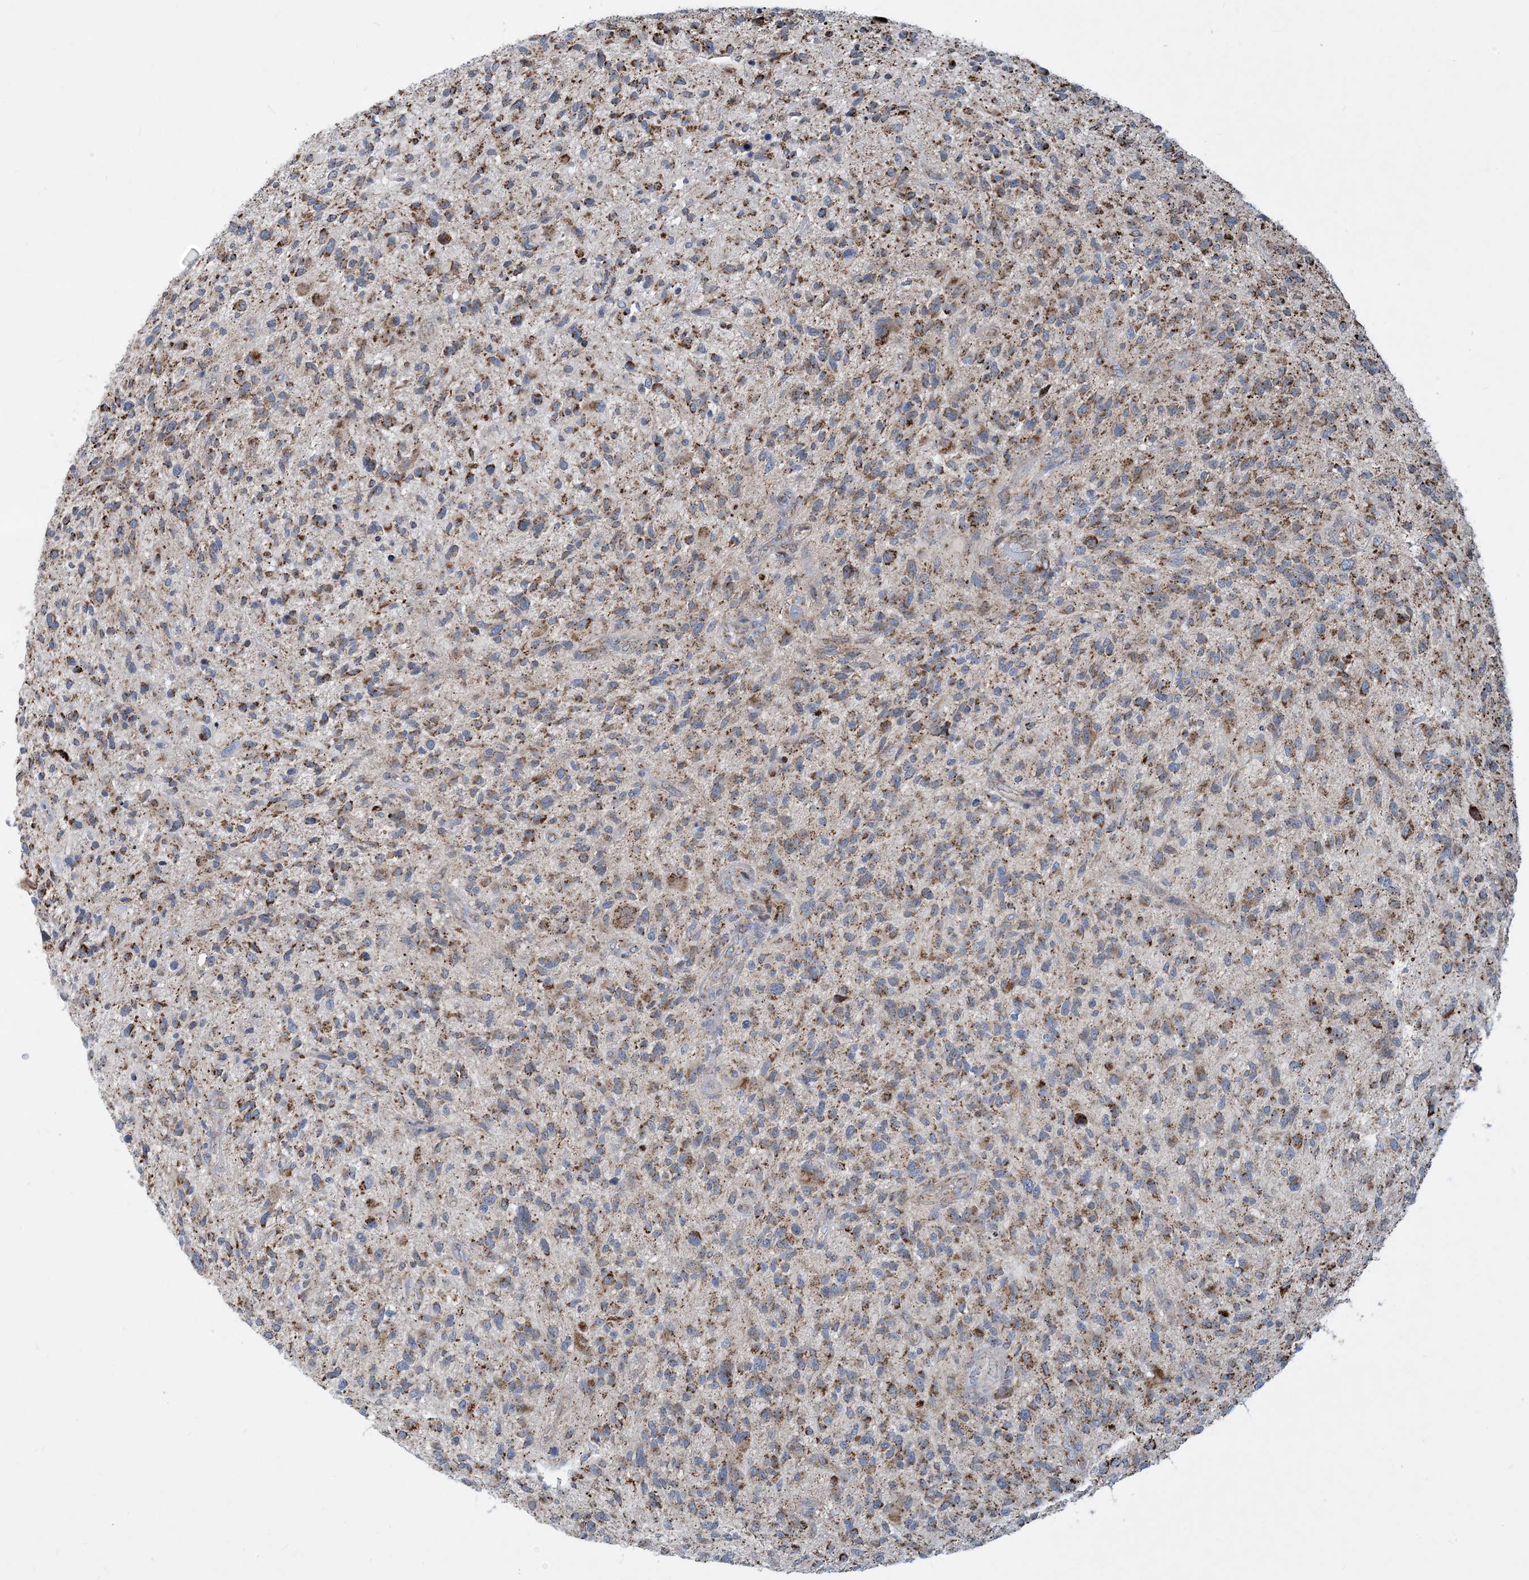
{"staining": {"intensity": "moderate", "quantity": "25%-75%", "location": "cytoplasmic/membranous"}, "tissue": "glioma", "cell_type": "Tumor cells", "image_type": "cancer", "snomed": [{"axis": "morphology", "description": "Glioma, malignant, High grade"}, {"axis": "topography", "description": "Brain"}], "caption": "A brown stain shows moderate cytoplasmic/membranous staining of a protein in glioma tumor cells. (brown staining indicates protein expression, while blue staining denotes nuclei).", "gene": "PCDHGA1", "patient": {"sex": "male", "age": 47}}